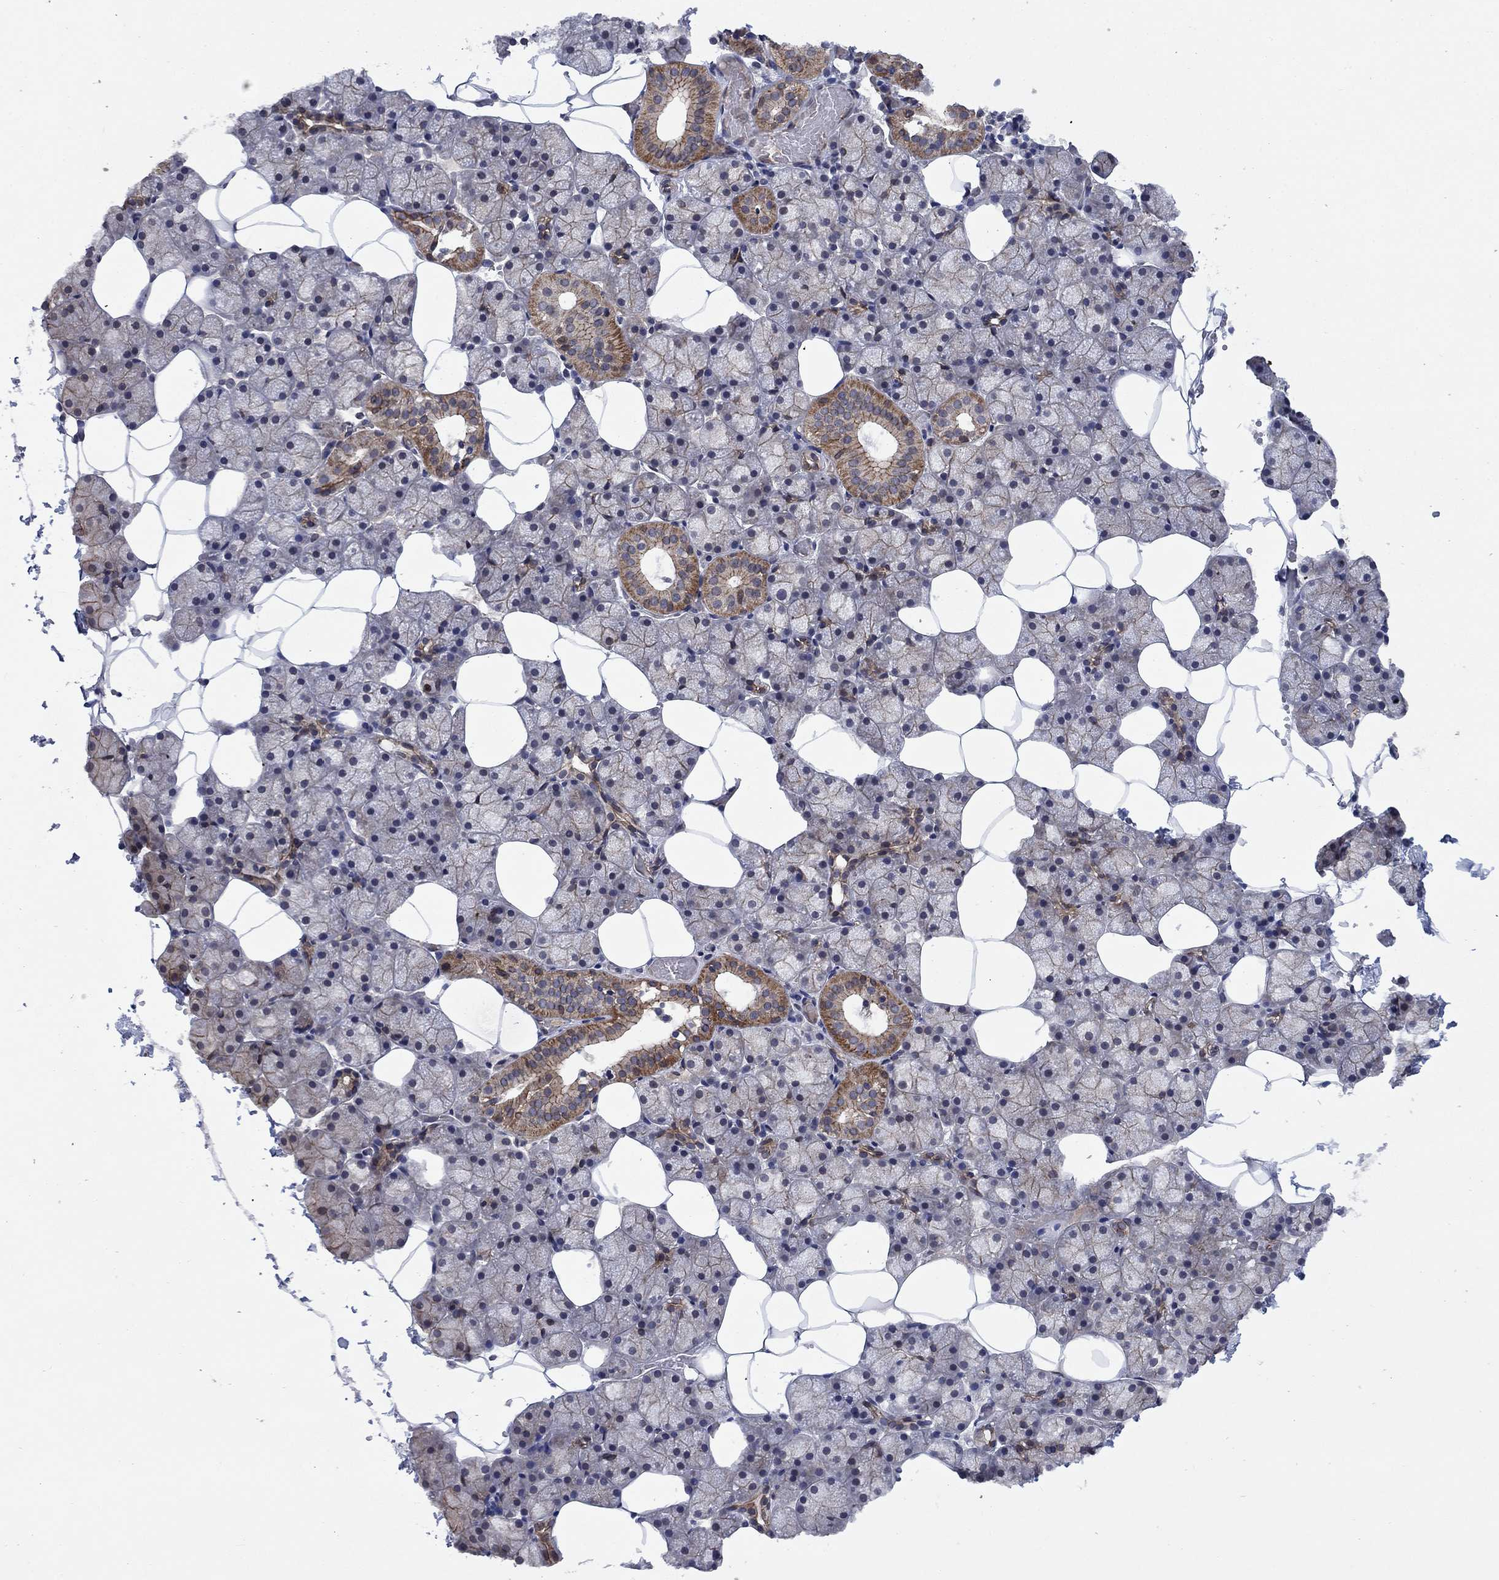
{"staining": {"intensity": "strong", "quantity": "<25%", "location": "cytoplasmic/membranous"}, "tissue": "salivary gland", "cell_type": "Glandular cells", "image_type": "normal", "snomed": [{"axis": "morphology", "description": "Normal tissue, NOS"}, {"axis": "topography", "description": "Salivary gland"}], "caption": "IHC of normal salivary gland displays medium levels of strong cytoplasmic/membranous staining in approximately <25% of glandular cells.", "gene": "EMC9", "patient": {"sex": "male", "age": 38}}